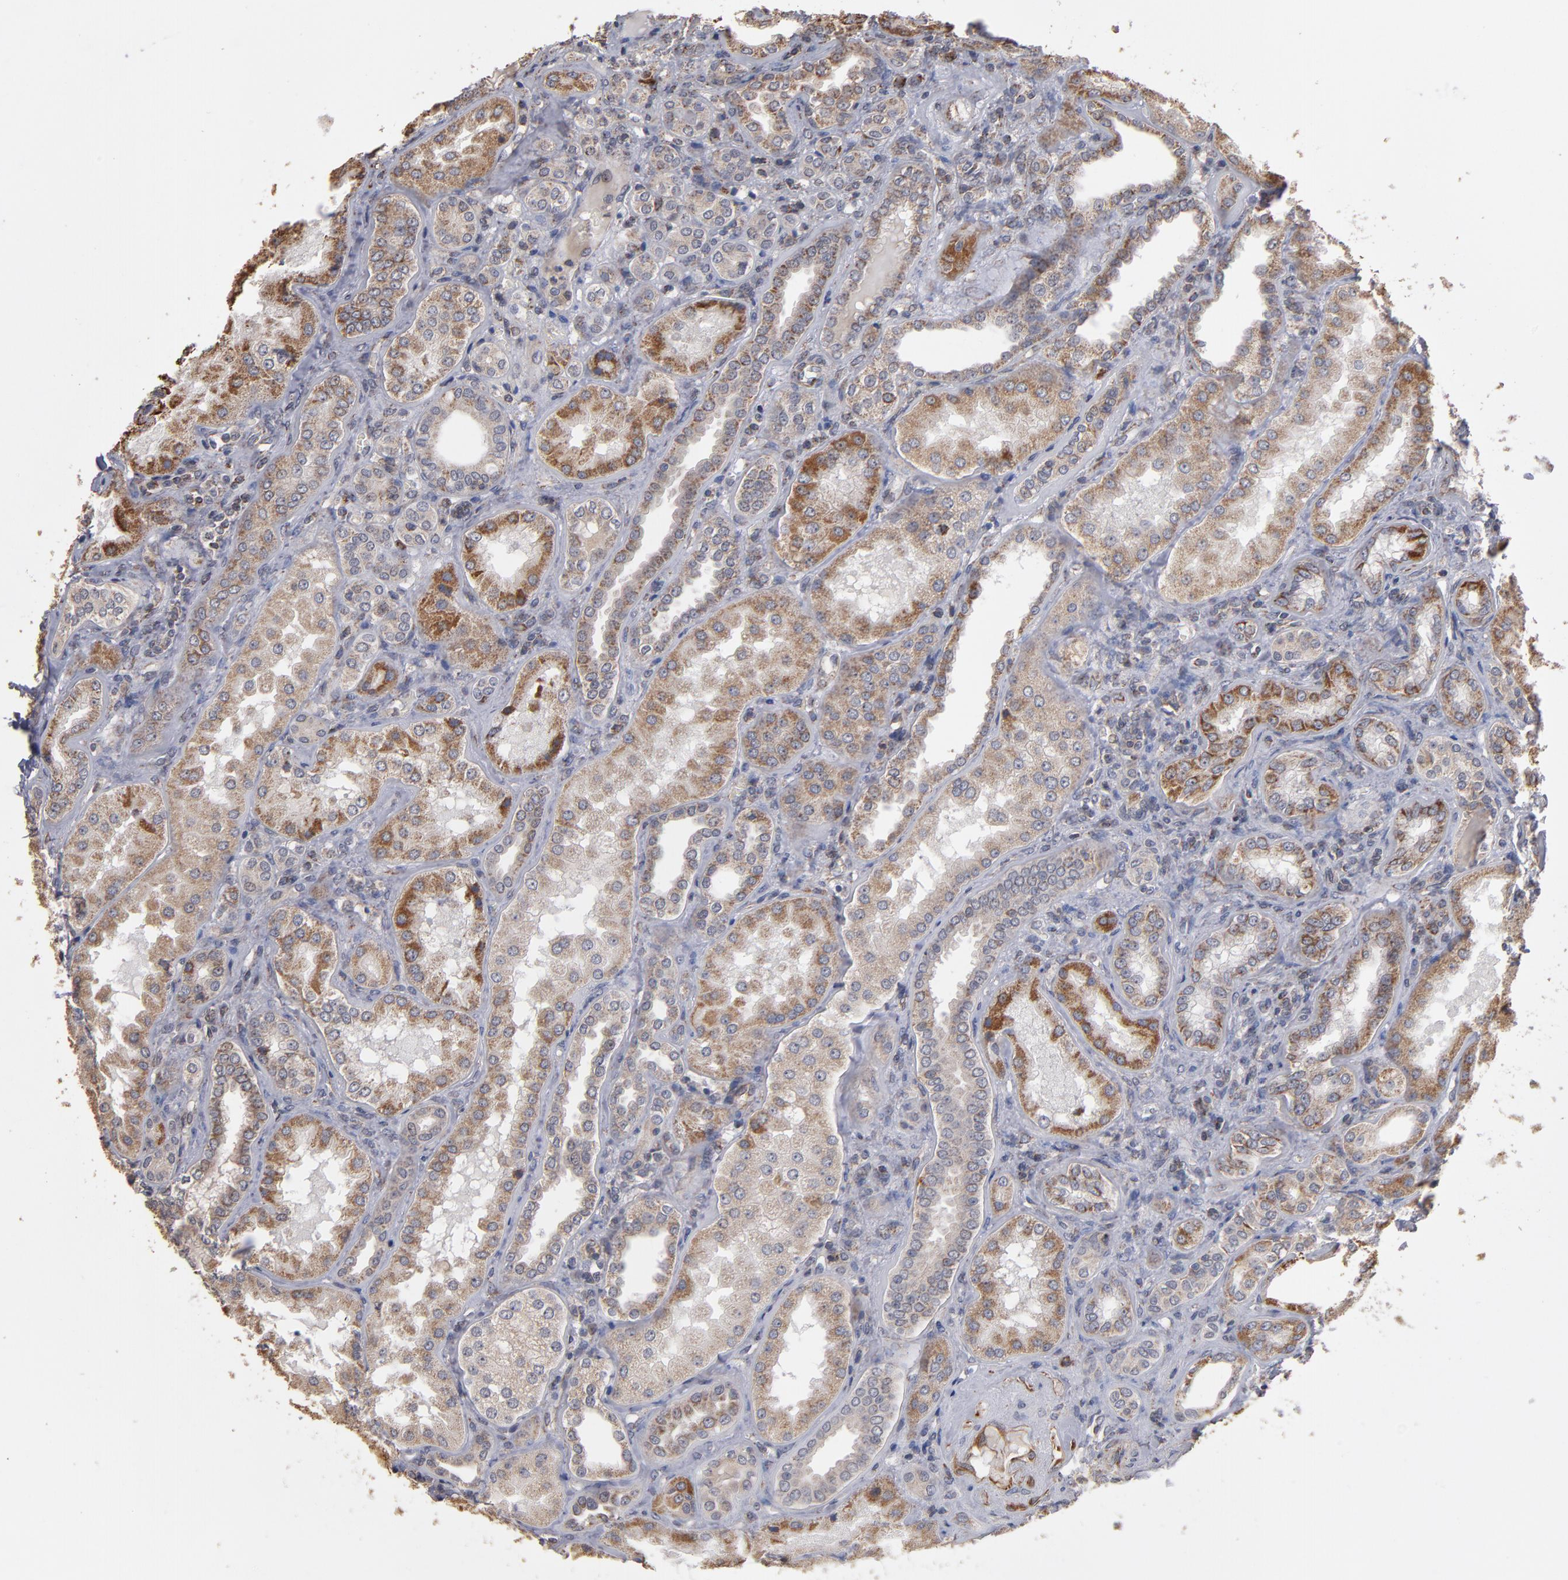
{"staining": {"intensity": "strong", "quantity": "25%-75%", "location": "cytoplasmic/membranous"}, "tissue": "kidney", "cell_type": "Cells in glomeruli", "image_type": "normal", "snomed": [{"axis": "morphology", "description": "Normal tissue, NOS"}, {"axis": "topography", "description": "Kidney"}], "caption": "A micrograph showing strong cytoplasmic/membranous expression in approximately 25%-75% of cells in glomeruli in unremarkable kidney, as visualized by brown immunohistochemical staining.", "gene": "MIPOL1", "patient": {"sex": "female", "age": 56}}